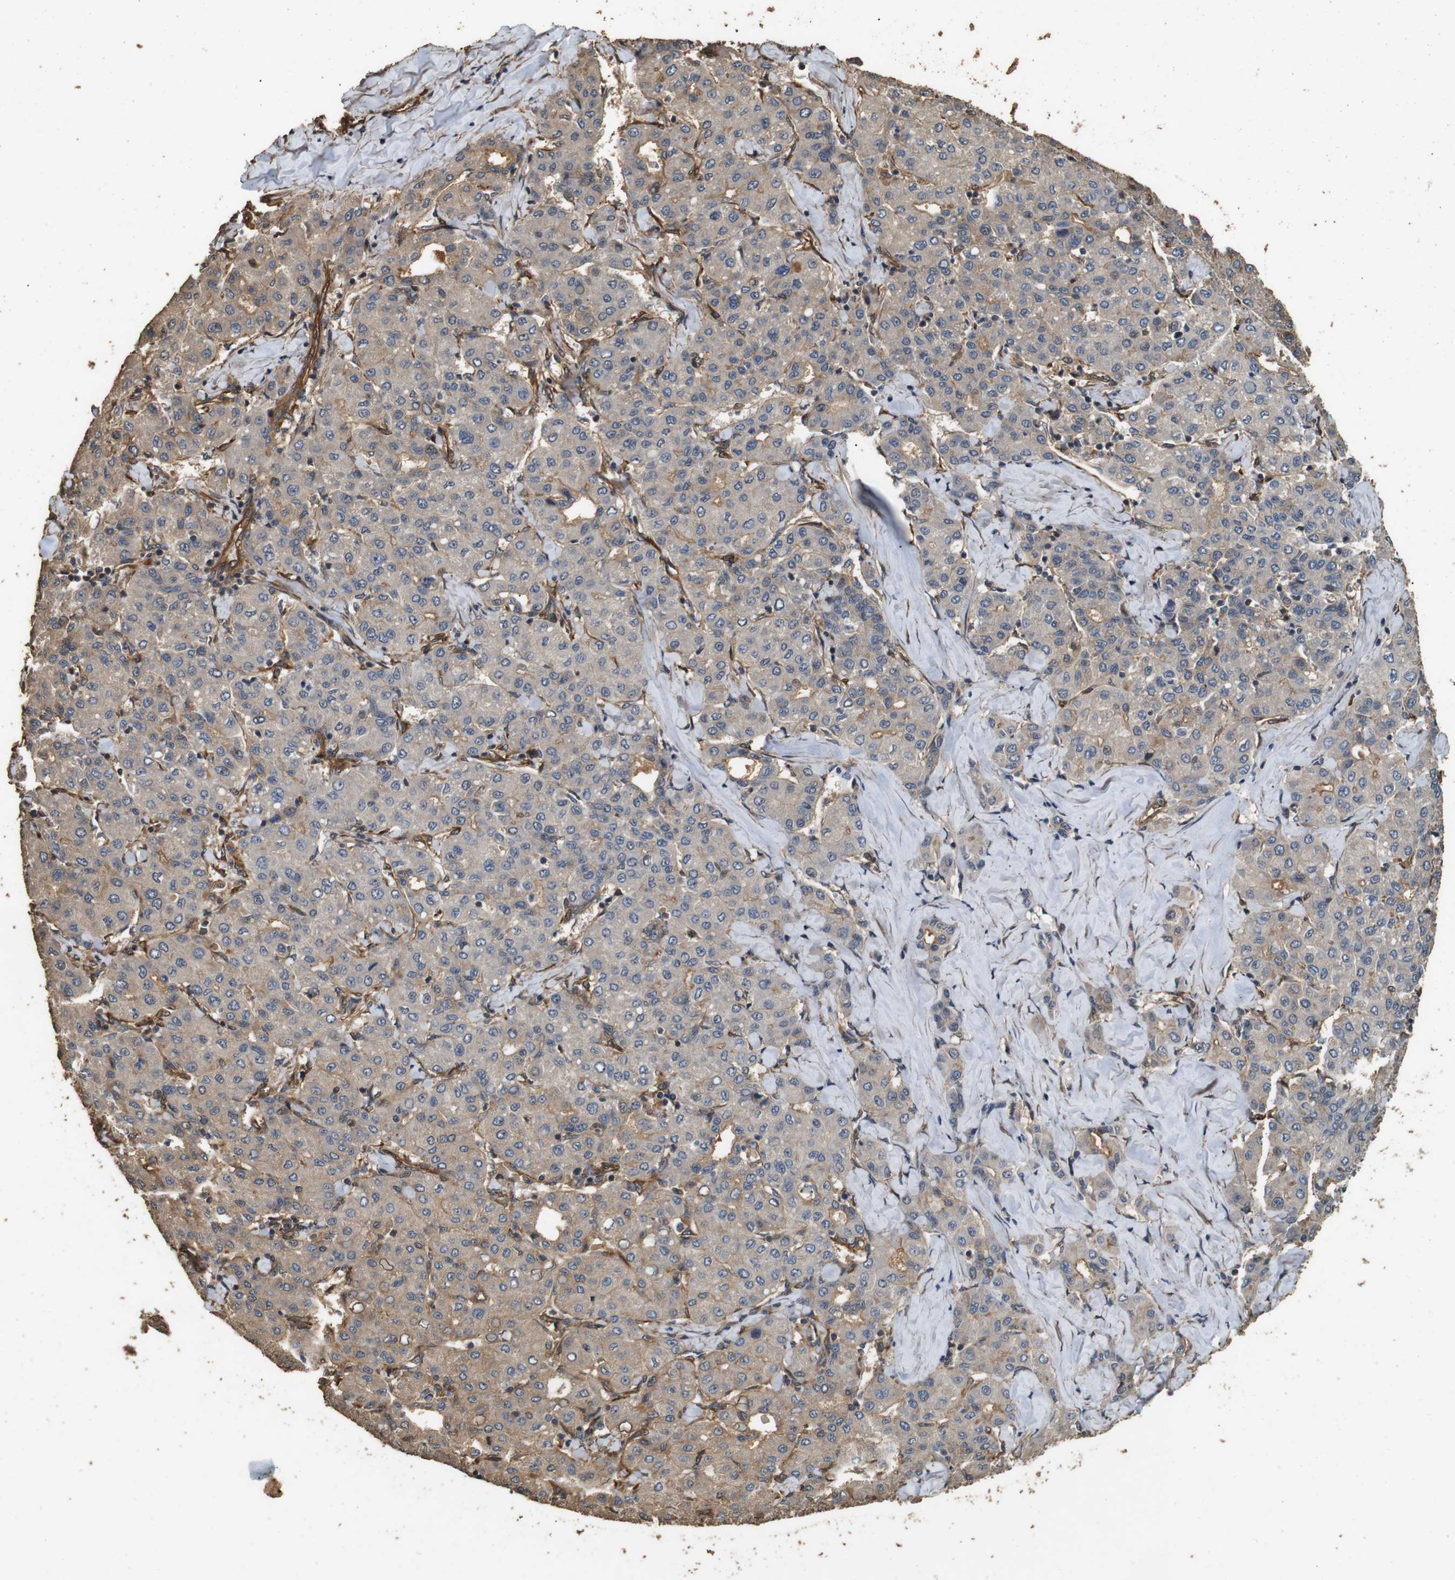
{"staining": {"intensity": "moderate", "quantity": "<25%", "location": "cytoplasmic/membranous"}, "tissue": "liver cancer", "cell_type": "Tumor cells", "image_type": "cancer", "snomed": [{"axis": "morphology", "description": "Carcinoma, Hepatocellular, NOS"}, {"axis": "topography", "description": "Liver"}], "caption": "About <25% of tumor cells in hepatocellular carcinoma (liver) display moderate cytoplasmic/membranous protein expression as visualized by brown immunohistochemical staining.", "gene": "CNPY4", "patient": {"sex": "male", "age": 65}}